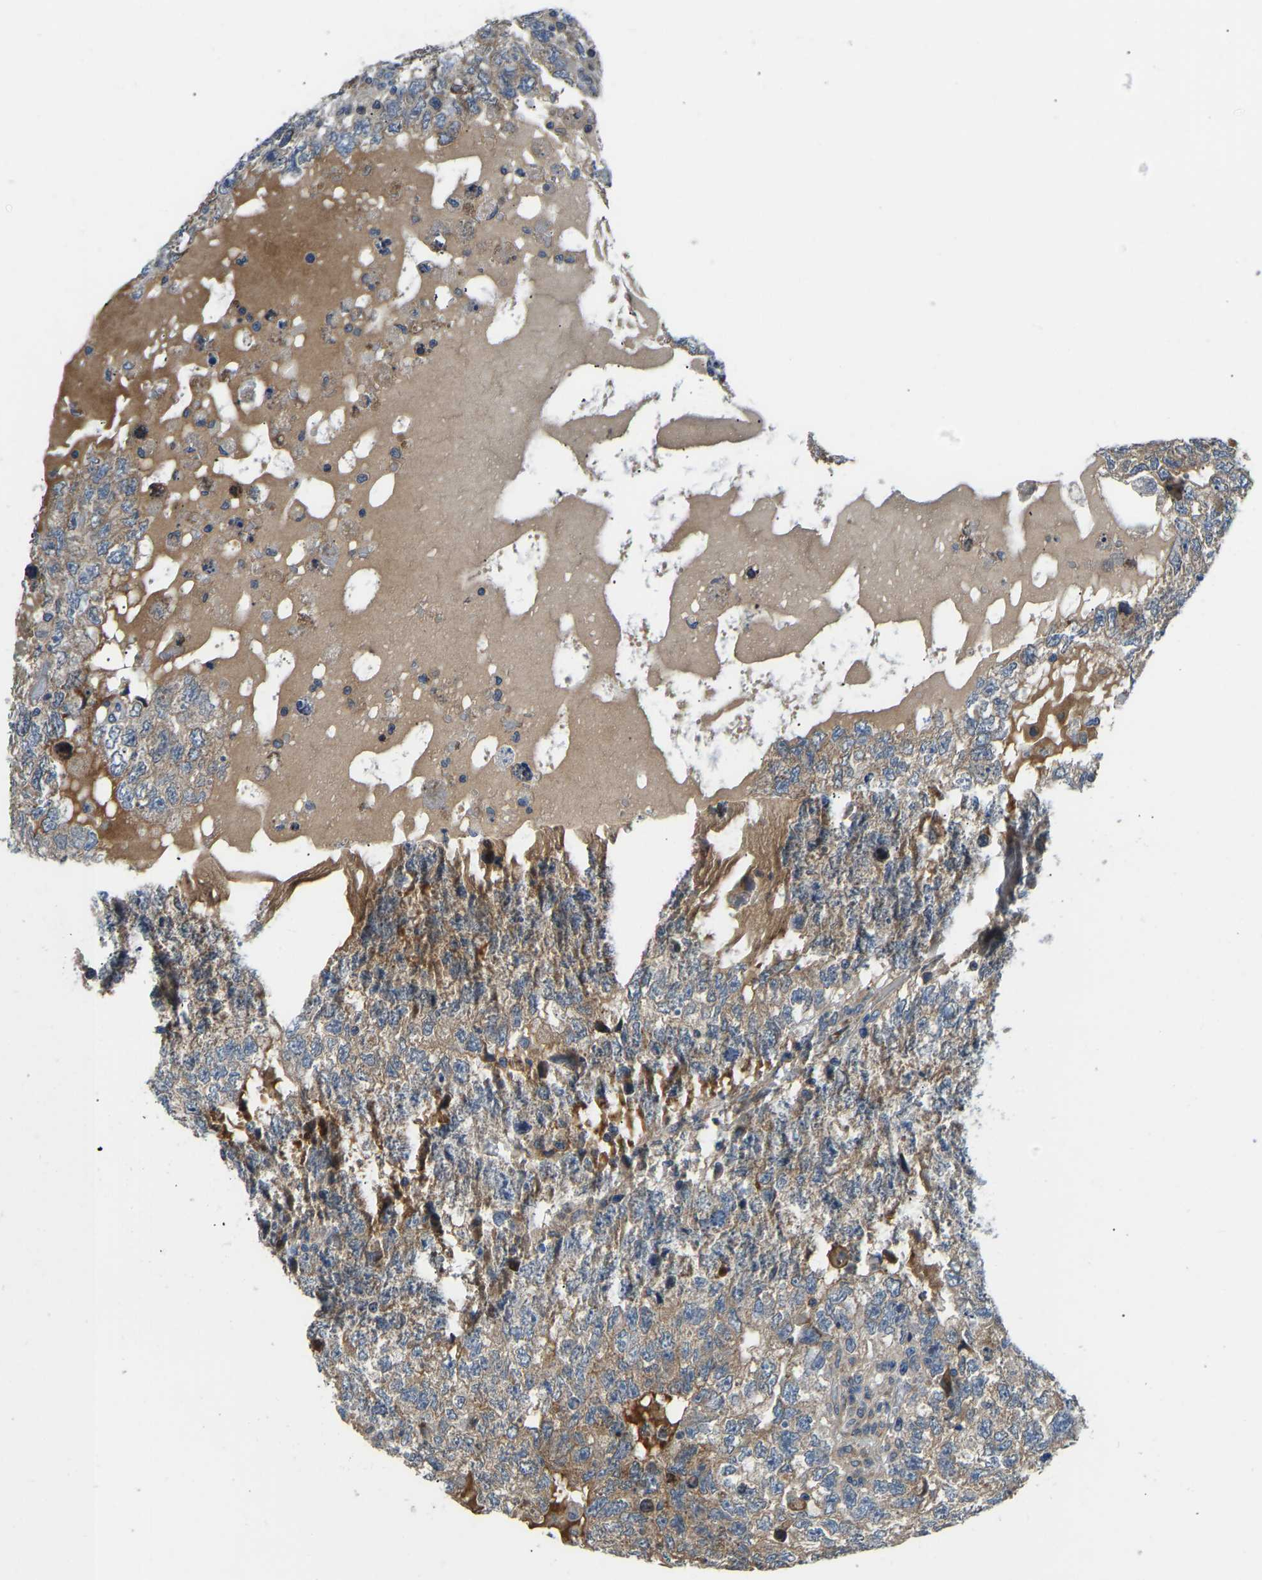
{"staining": {"intensity": "moderate", "quantity": ">75%", "location": "cytoplasmic/membranous"}, "tissue": "testis cancer", "cell_type": "Tumor cells", "image_type": "cancer", "snomed": [{"axis": "morphology", "description": "Carcinoma, Embryonal, NOS"}, {"axis": "topography", "description": "Testis"}], "caption": "Testis cancer stained for a protein reveals moderate cytoplasmic/membranous positivity in tumor cells. The protein of interest is stained brown, and the nuclei are stained in blue (DAB IHC with brightfield microscopy, high magnification).", "gene": "RBP1", "patient": {"sex": "male", "age": 36}}